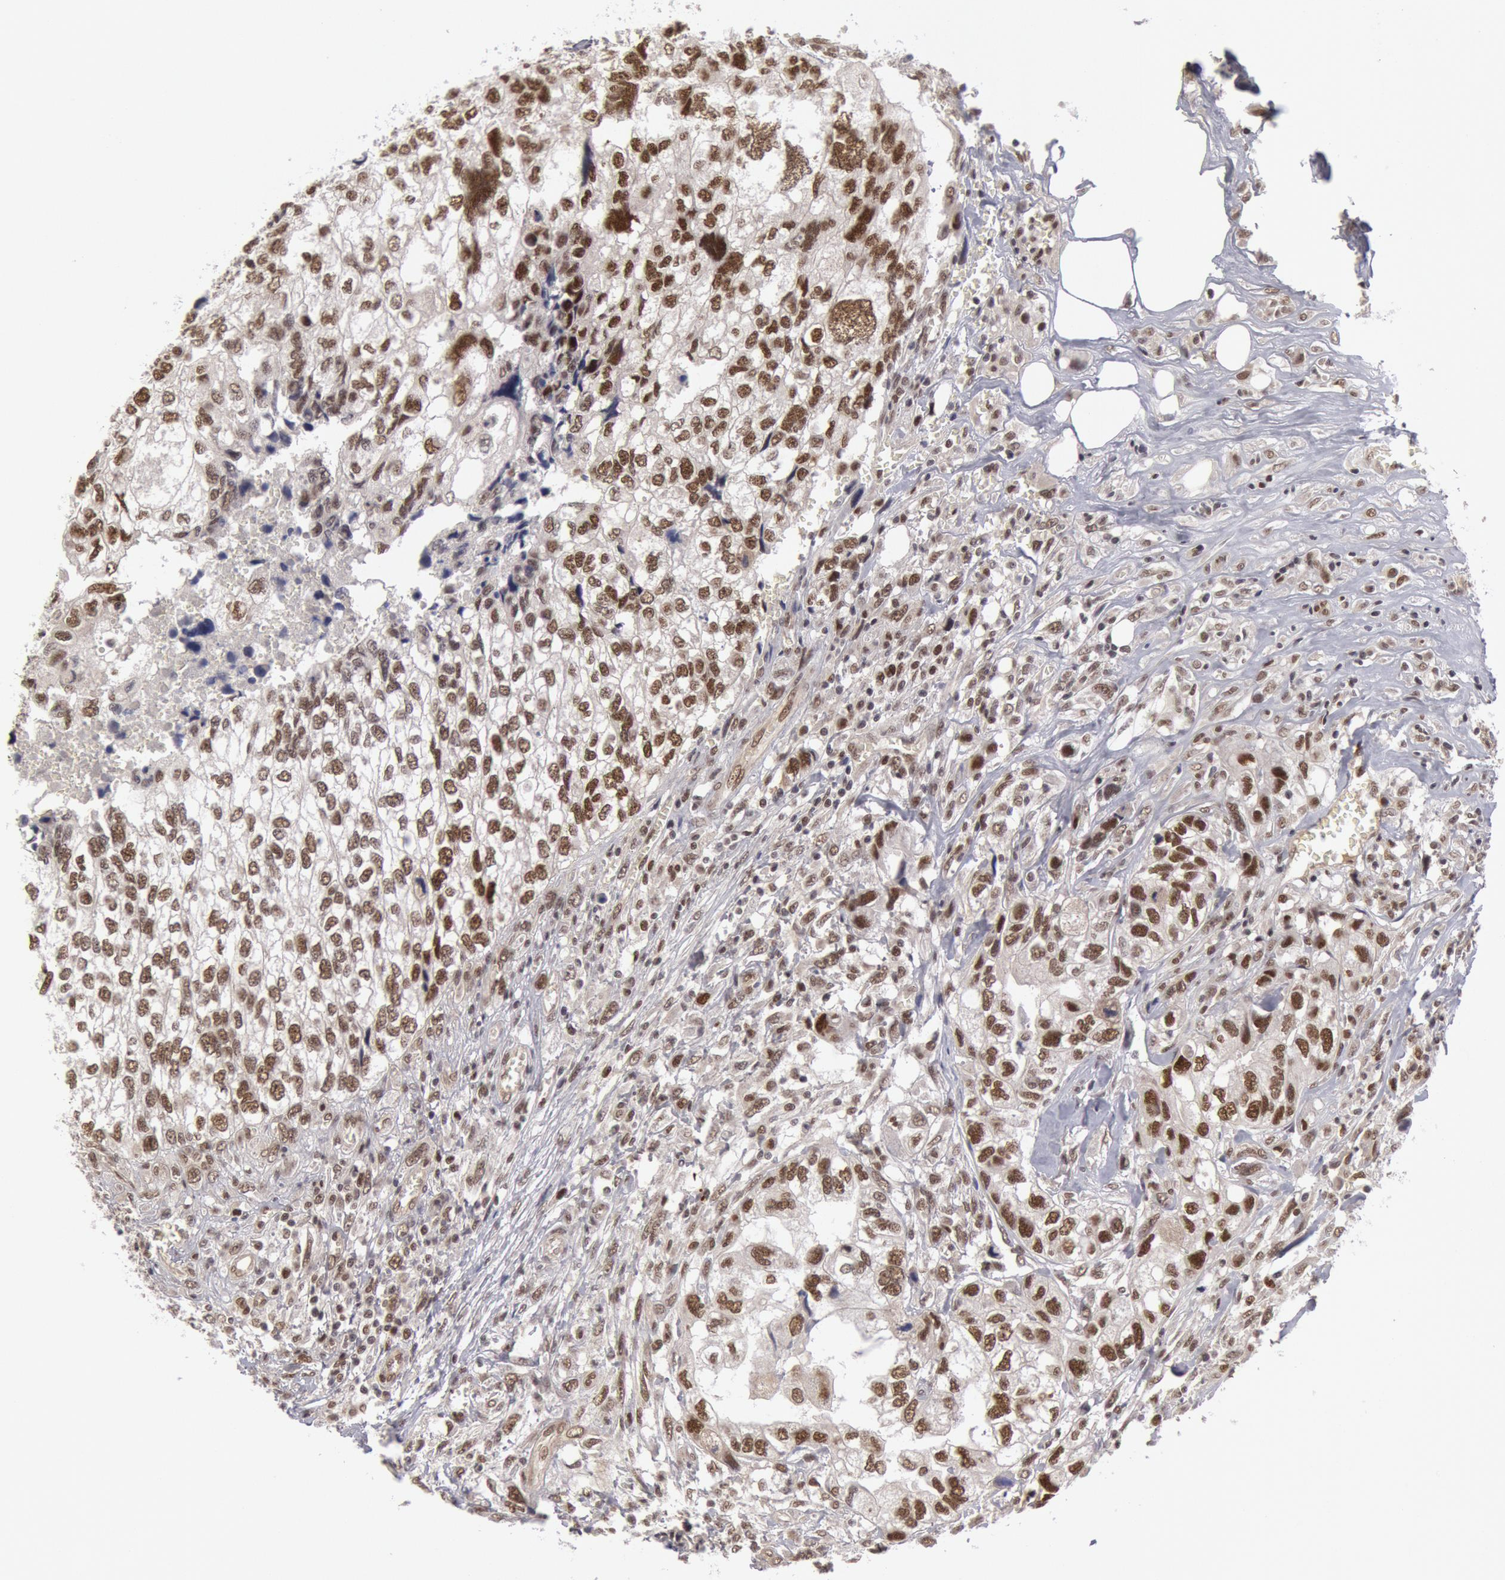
{"staining": {"intensity": "moderate", "quantity": ">75%", "location": "nuclear"}, "tissue": "breast cancer", "cell_type": "Tumor cells", "image_type": "cancer", "snomed": [{"axis": "morphology", "description": "Neoplasm, malignant, NOS"}, {"axis": "topography", "description": "Breast"}], "caption": "Protein expression analysis of human breast neoplasm (malignant) reveals moderate nuclear expression in approximately >75% of tumor cells.", "gene": "PPP4R3B", "patient": {"sex": "female", "age": 50}}